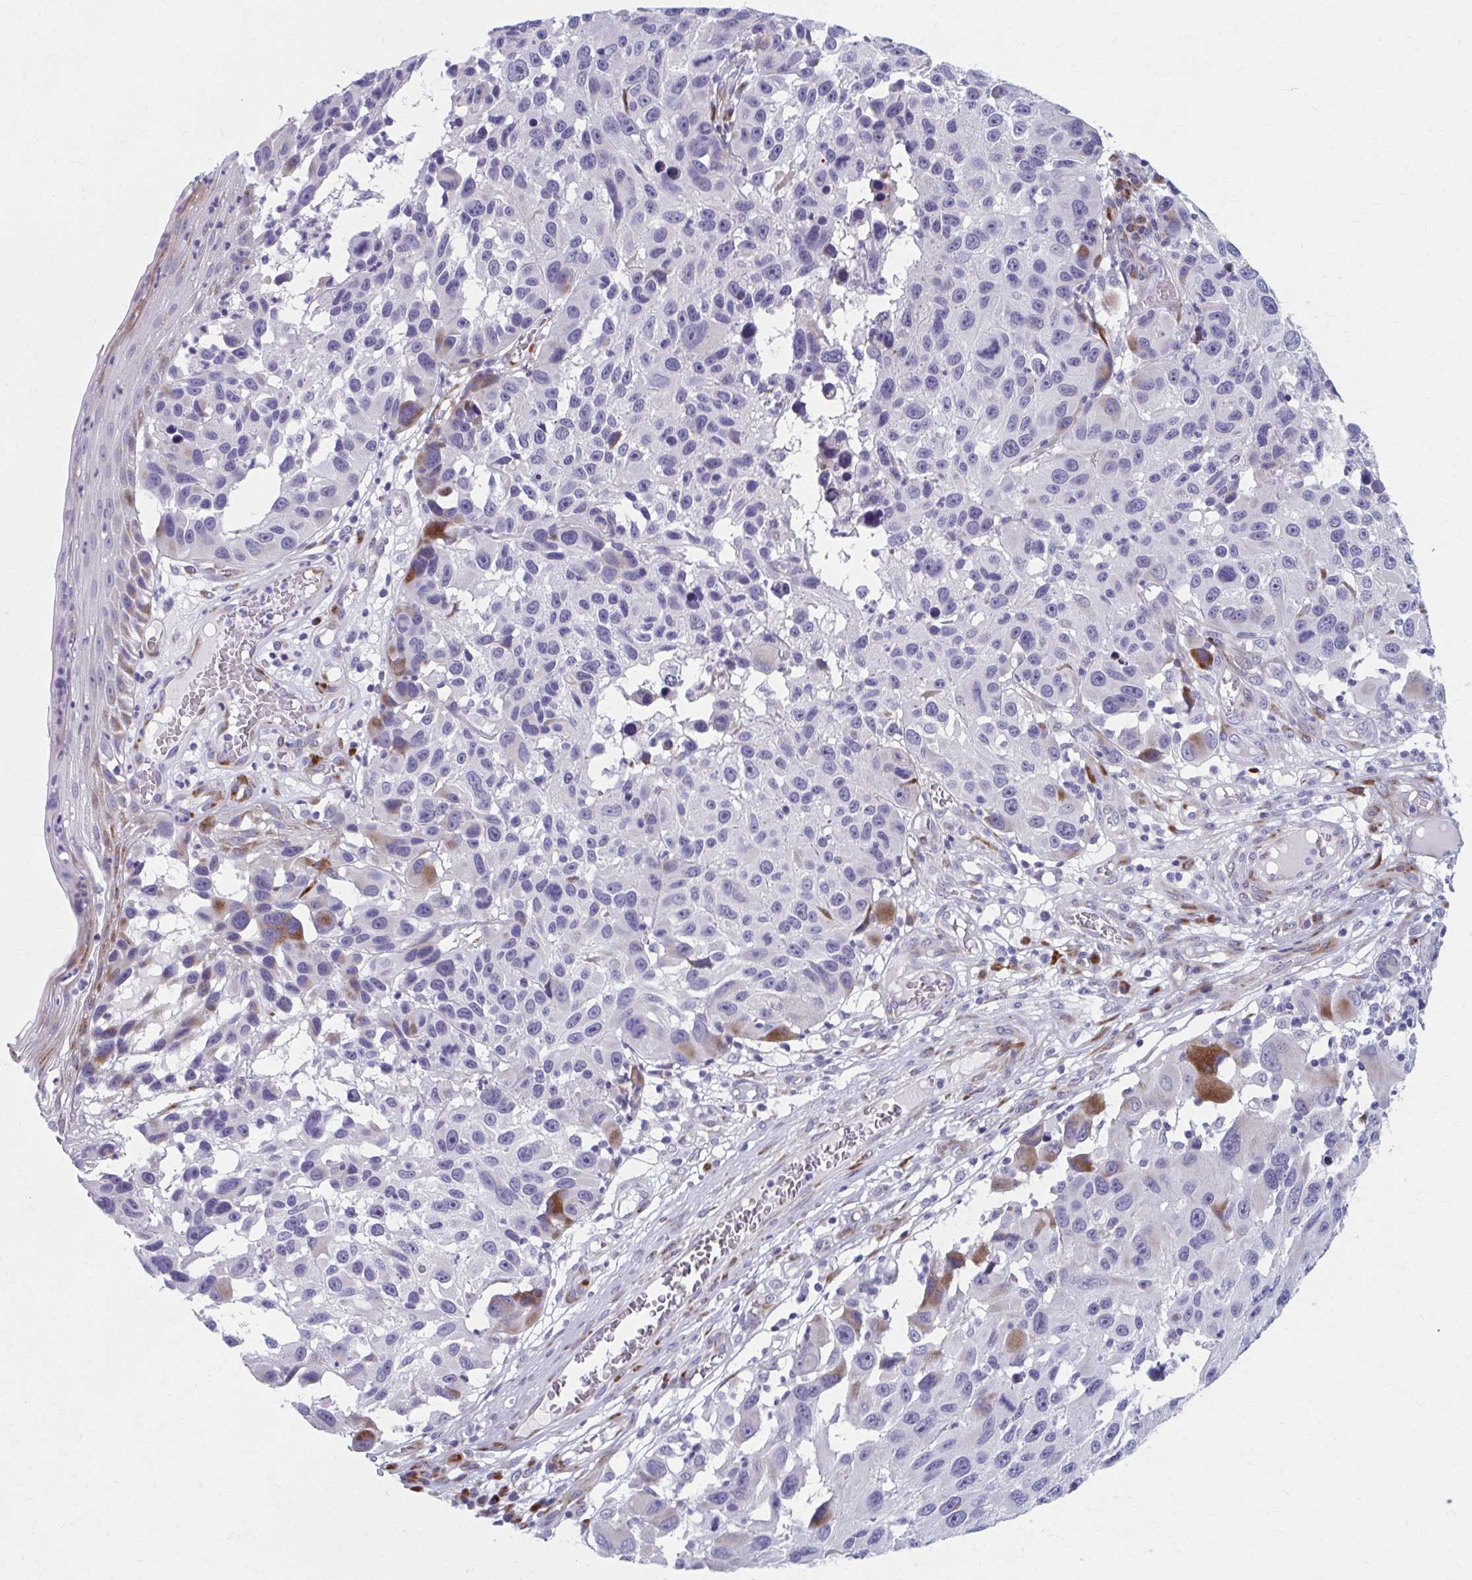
{"staining": {"intensity": "negative", "quantity": "none", "location": "none"}, "tissue": "melanoma", "cell_type": "Tumor cells", "image_type": "cancer", "snomed": [{"axis": "morphology", "description": "Malignant melanoma, NOS"}, {"axis": "topography", "description": "Skin"}], "caption": "Immunohistochemistry image of neoplastic tissue: human melanoma stained with DAB (3,3'-diaminobenzidine) demonstrates no significant protein expression in tumor cells.", "gene": "OLFM2", "patient": {"sex": "male", "age": 53}}